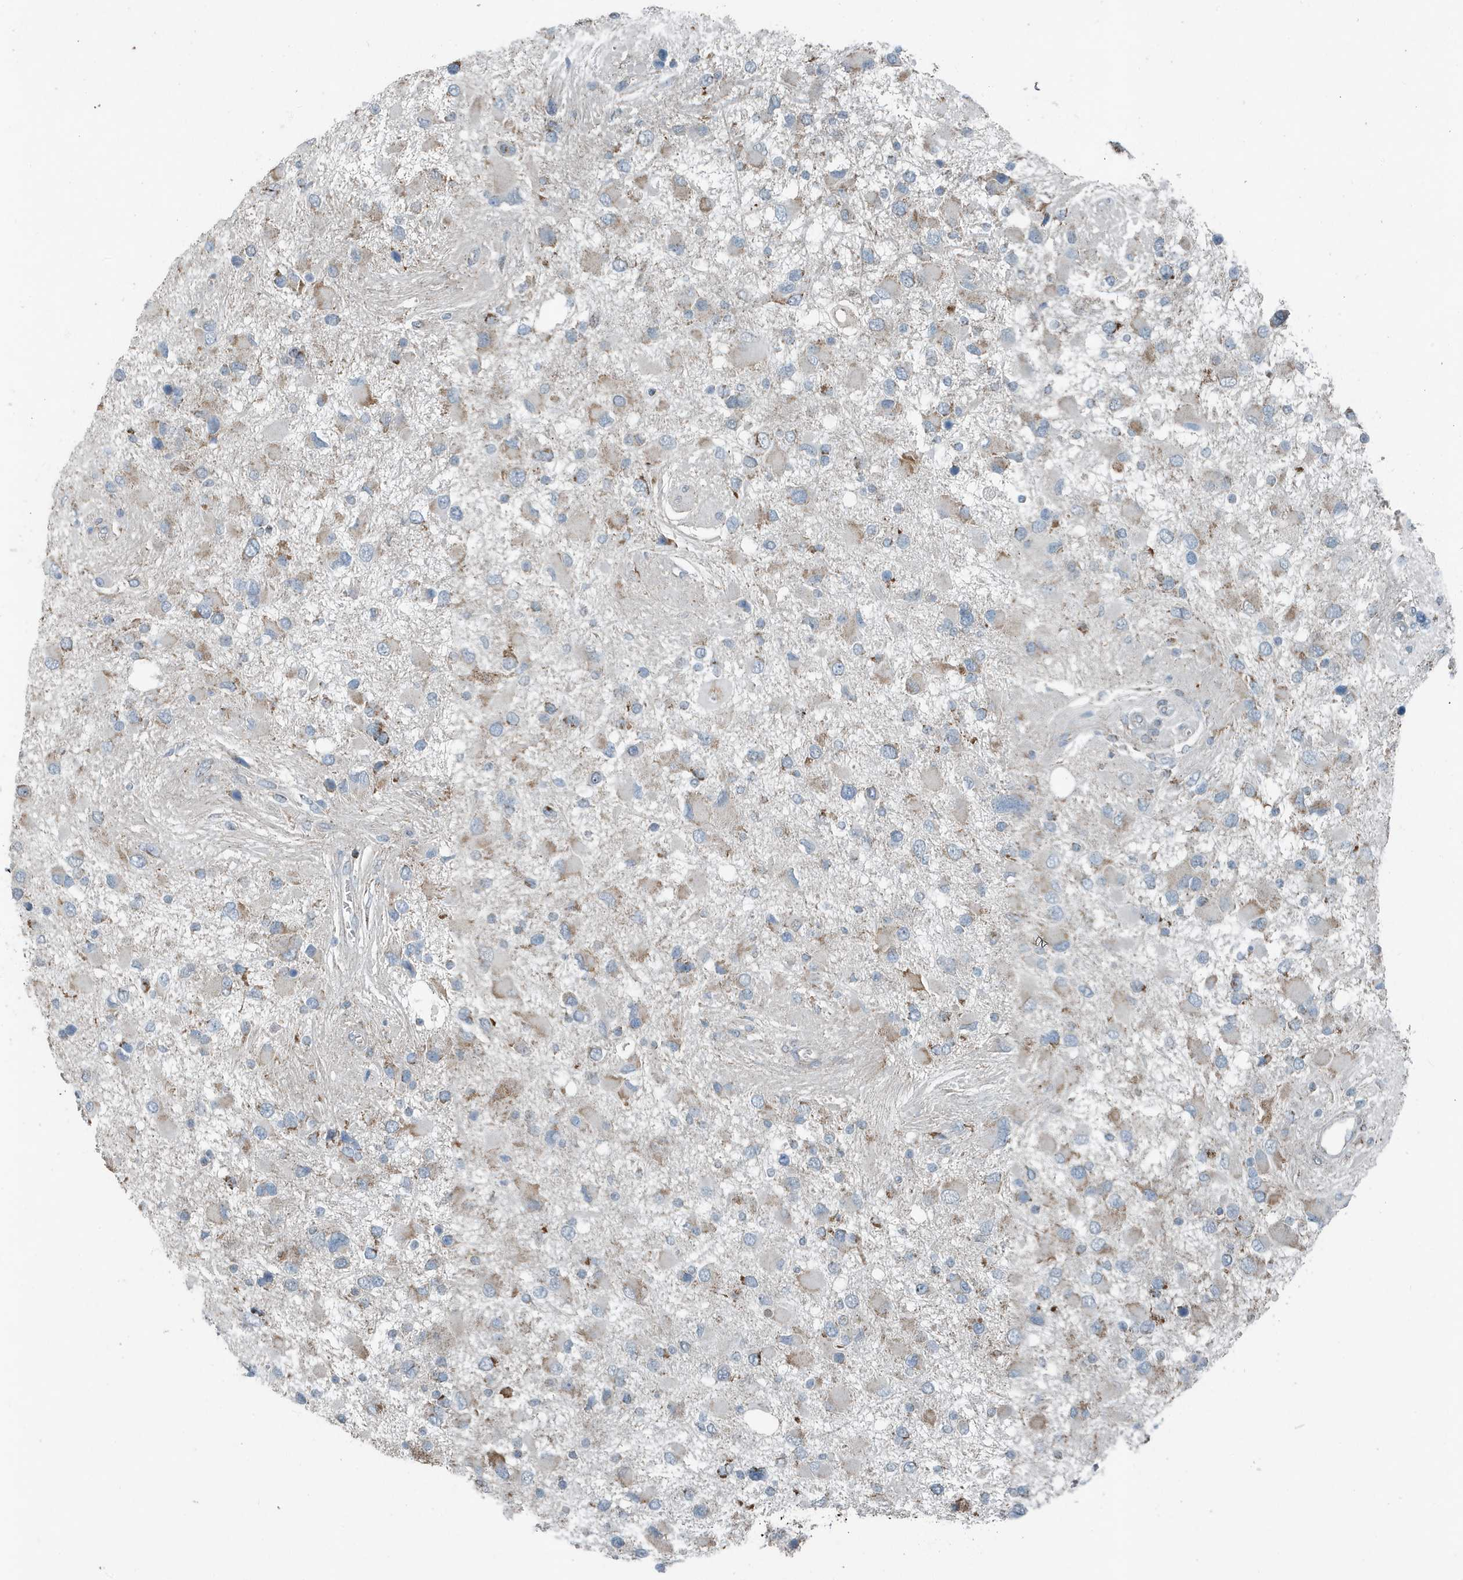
{"staining": {"intensity": "moderate", "quantity": "<25%", "location": "cytoplasmic/membranous"}, "tissue": "glioma", "cell_type": "Tumor cells", "image_type": "cancer", "snomed": [{"axis": "morphology", "description": "Glioma, malignant, High grade"}, {"axis": "topography", "description": "Brain"}], "caption": "A high-resolution micrograph shows immunohistochemistry (IHC) staining of high-grade glioma (malignant), which exhibits moderate cytoplasmic/membranous positivity in approximately <25% of tumor cells.", "gene": "MT-CYB", "patient": {"sex": "male", "age": 53}}